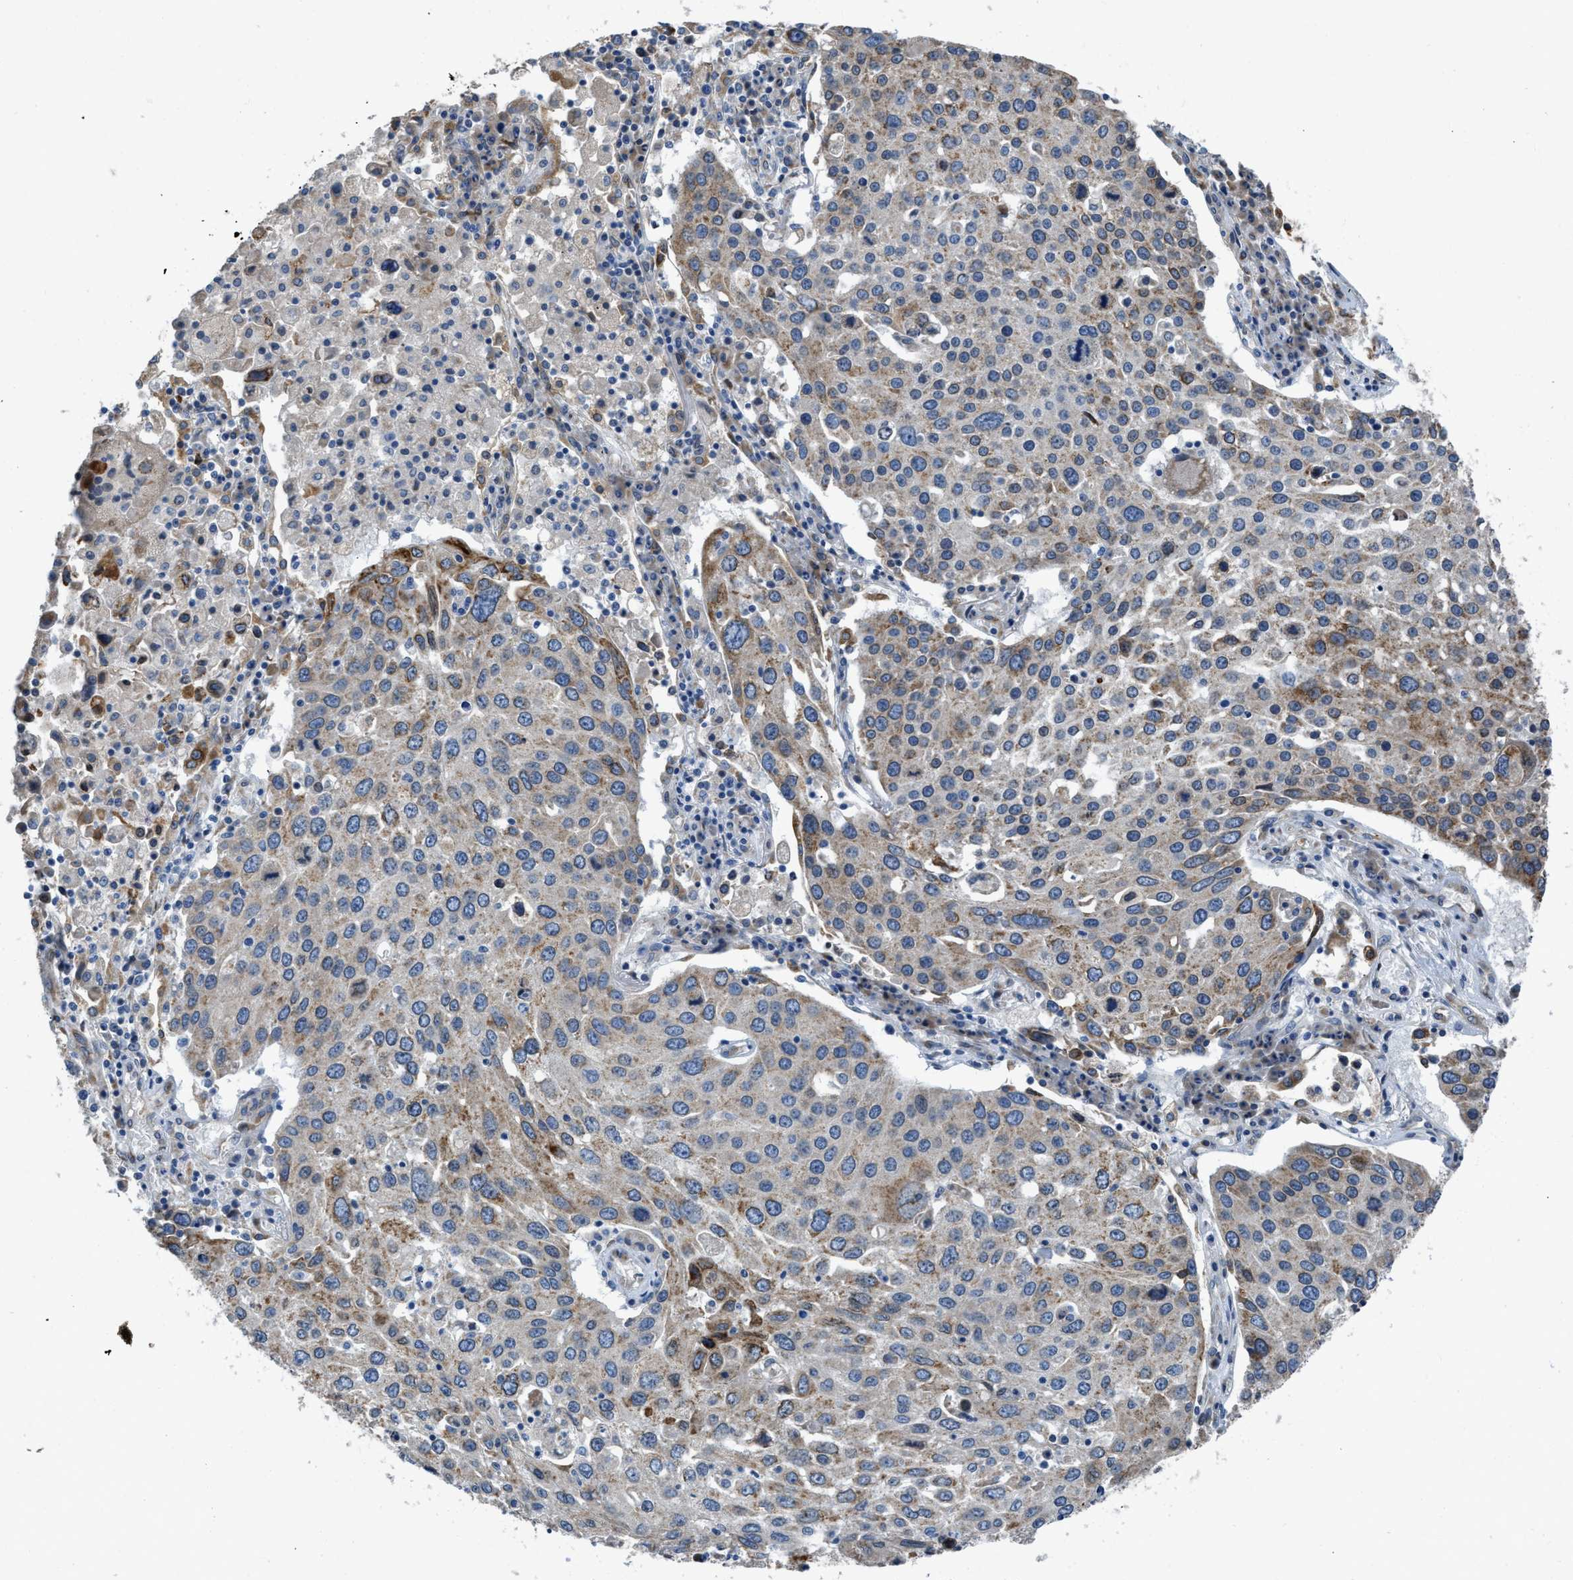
{"staining": {"intensity": "weak", "quantity": "25%-75%", "location": "cytoplasmic/membranous"}, "tissue": "lung cancer", "cell_type": "Tumor cells", "image_type": "cancer", "snomed": [{"axis": "morphology", "description": "Squamous cell carcinoma, NOS"}, {"axis": "topography", "description": "Lung"}], "caption": "Squamous cell carcinoma (lung) tissue displays weak cytoplasmic/membranous staining in about 25%-75% of tumor cells", "gene": "GGCX", "patient": {"sex": "male", "age": 65}}